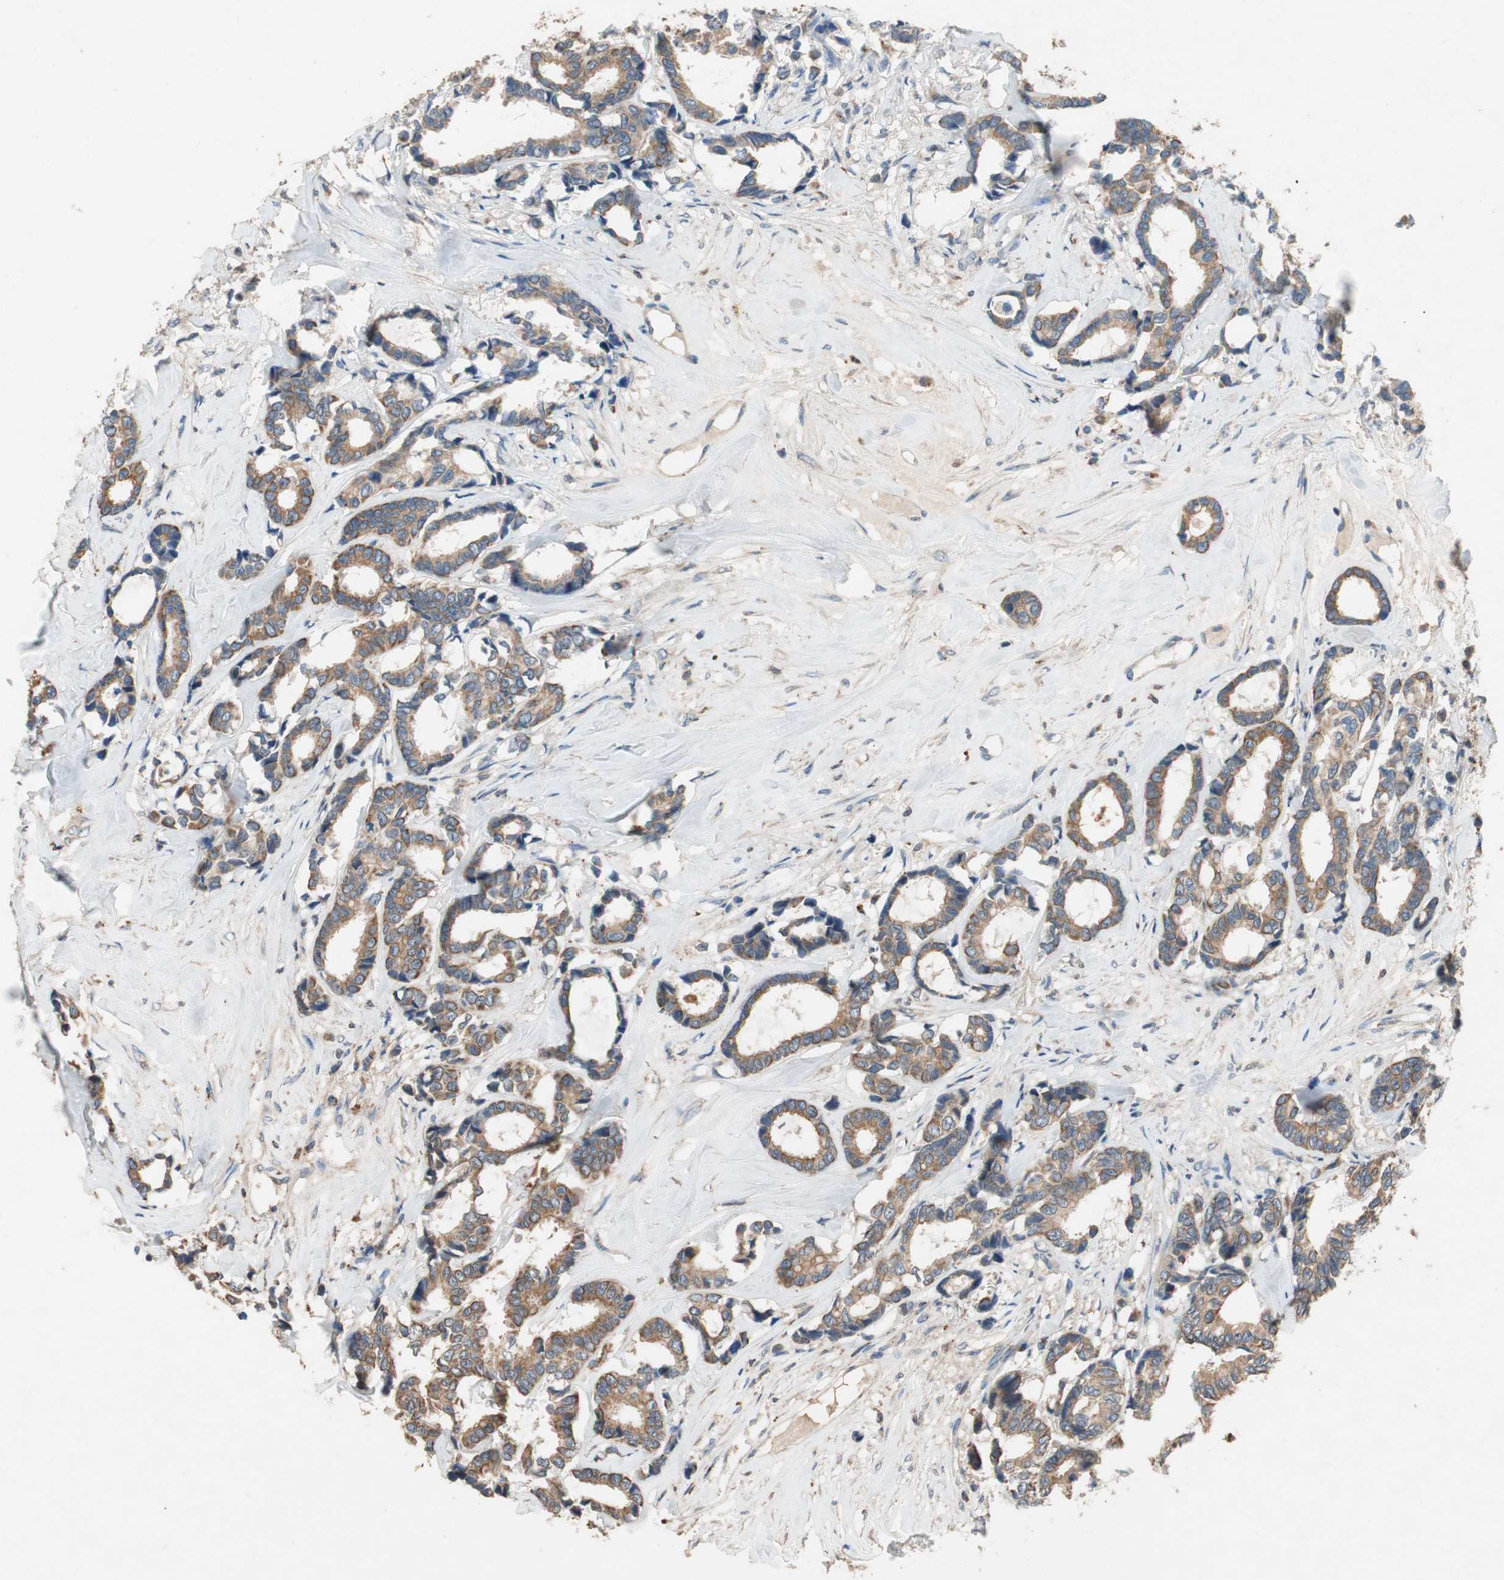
{"staining": {"intensity": "weak", "quantity": ">75%", "location": "cytoplasmic/membranous"}, "tissue": "breast cancer", "cell_type": "Tumor cells", "image_type": "cancer", "snomed": [{"axis": "morphology", "description": "Duct carcinoma"}, {"axis": "topography", "description": "Breast"}], "caption": "Protein staining of intraductal carcinoma (breast) tissue displays weak cytoplasmic/membranous expression in approximately >75% of tumor cells.", "gene": "ADAP1", "patient": {"sex": "female", "age": 87}}